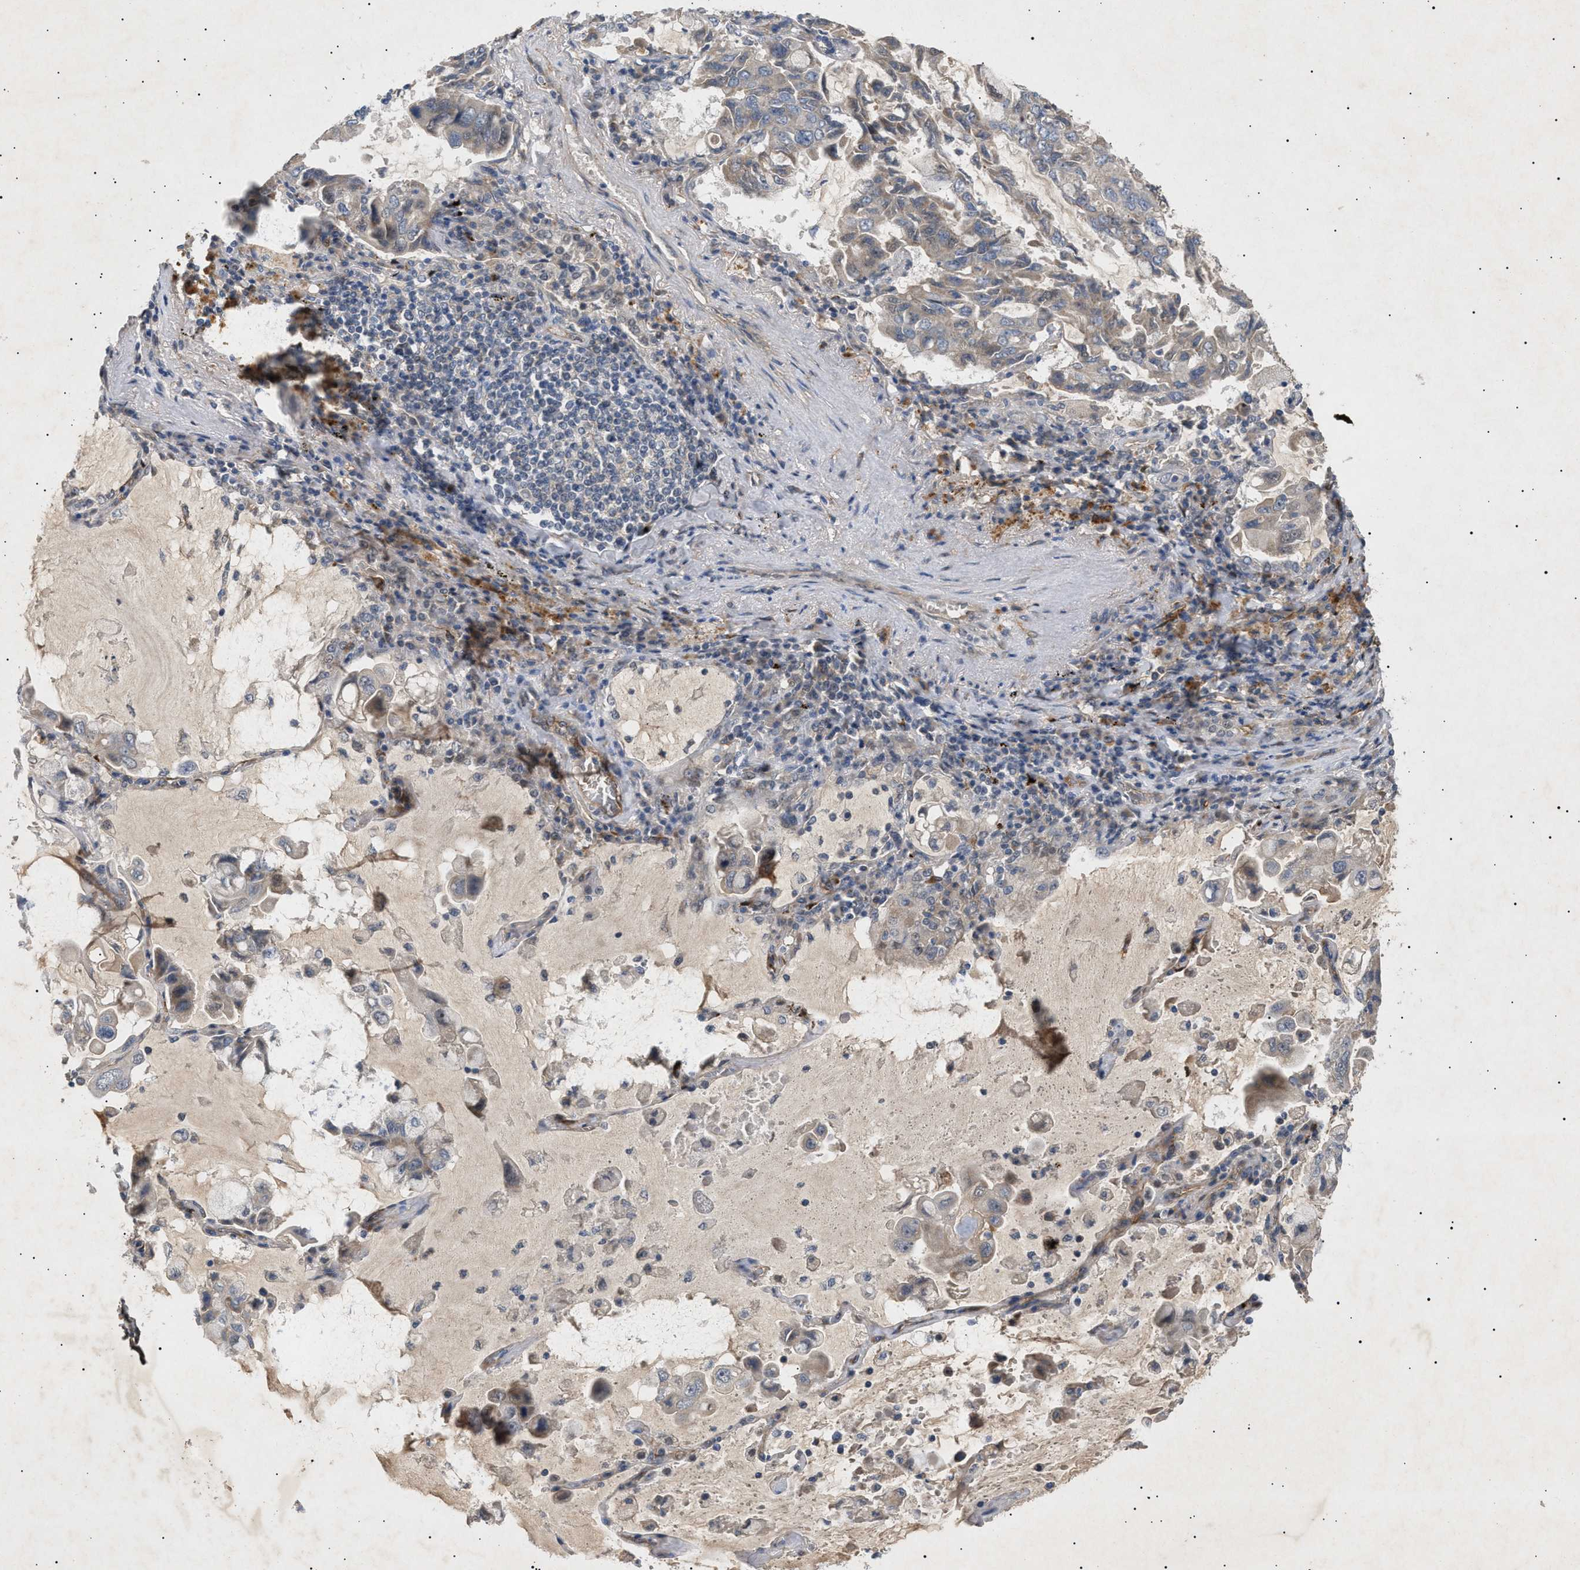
{"staining": {"intensity": "weak", "quantity": "<25%", "location": "cytoplasmic/membranous"}, "tissue": "lung cancer", "cell_type": "Tumor cells", "image_type": "cancer", "snomed": [{"axis": "morphology", "description": "Adenocarcinoma, NOS"}, {"axis": "topography", "description": "Lung"}], "caption": "Immunohistochemical staining of lung cancer (adenocarcinoma) displays no significant expression in tumor cells.", "gene": "SIRT5", "patient": {"sex": "male", "age": 64}}